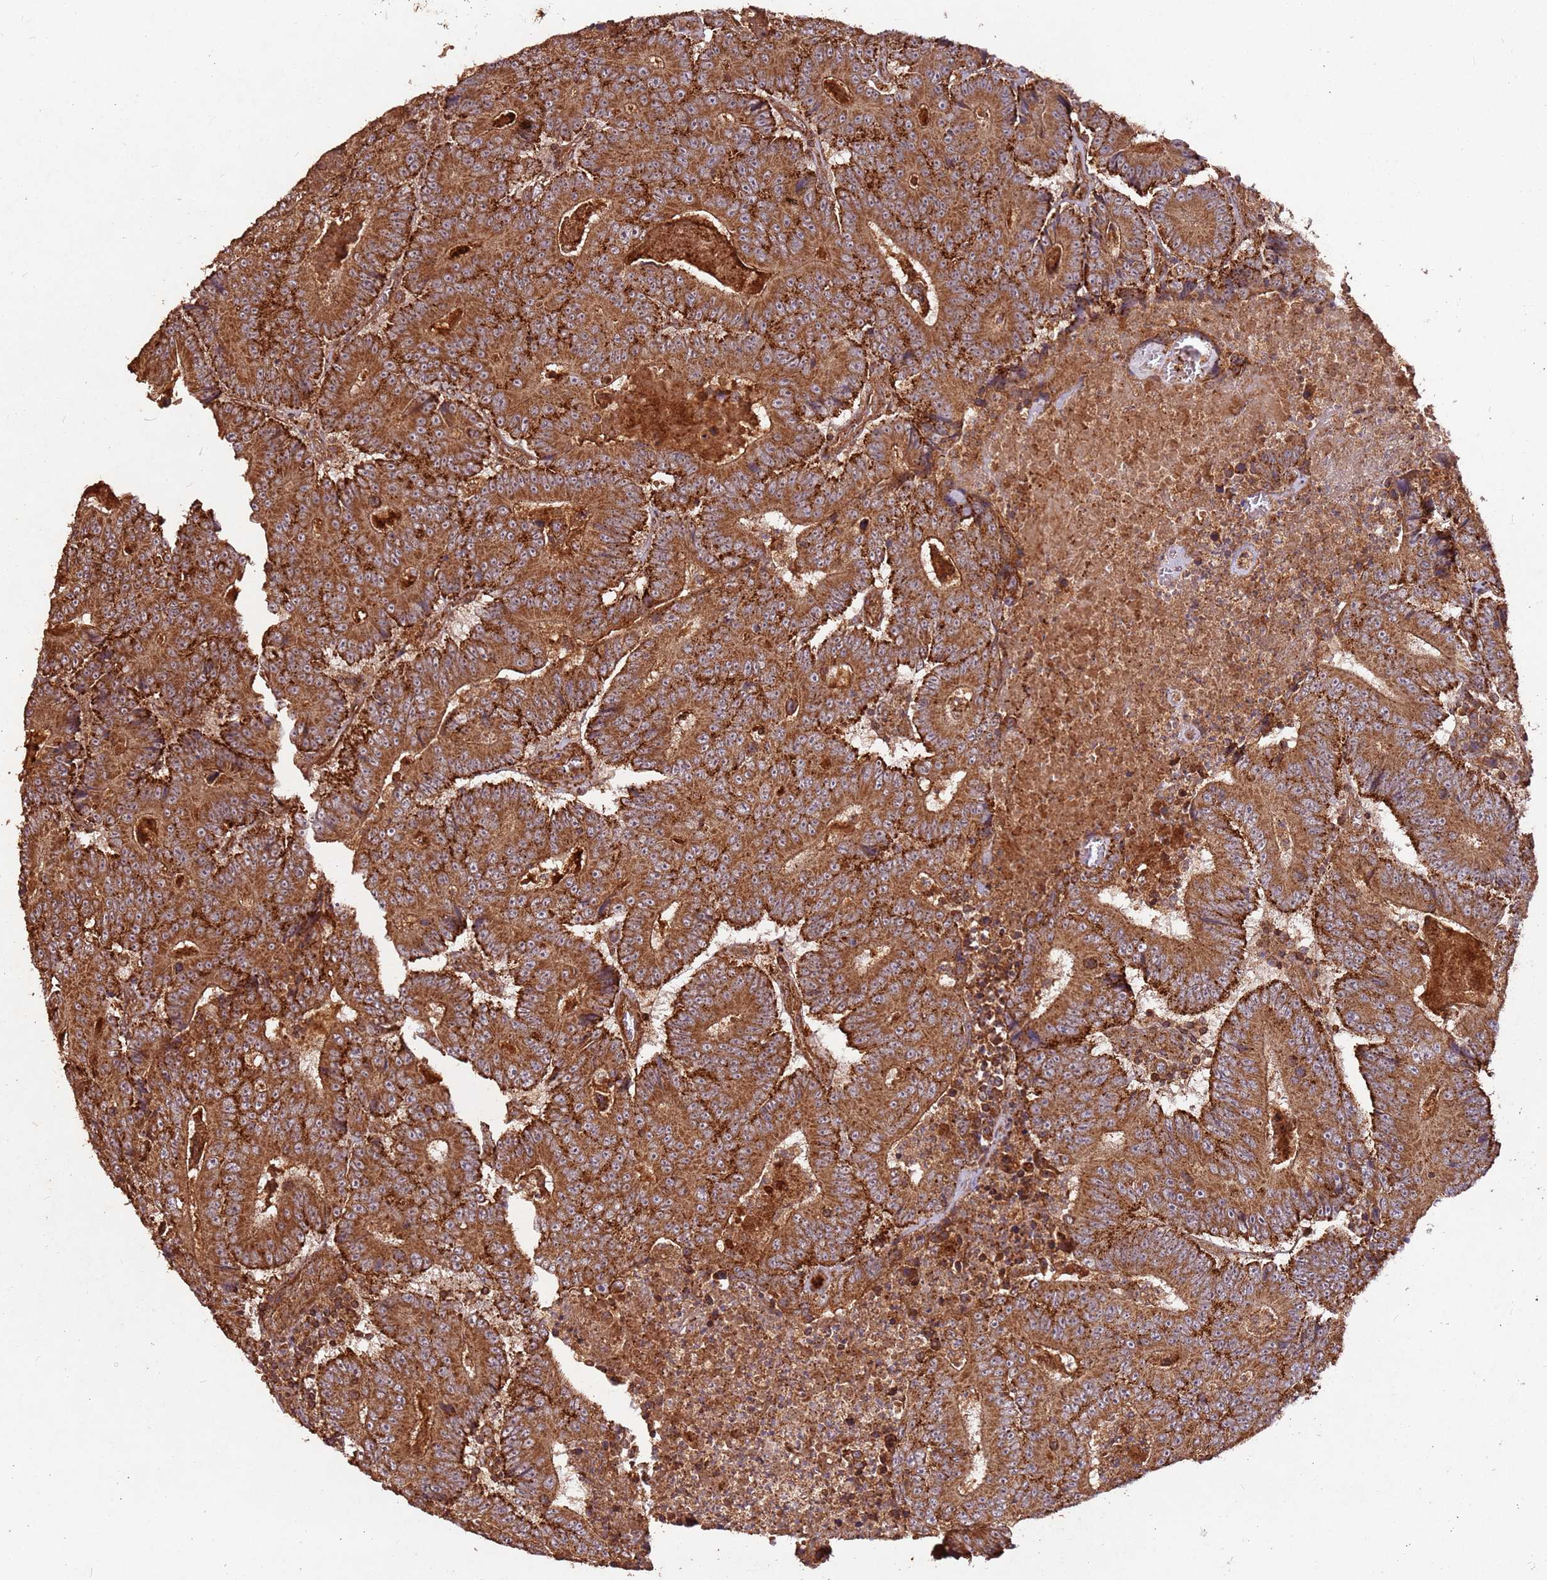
{"staining": {"intensity": "strong", "quantity": ">75%", "location": "cytoplasmic/membranous"}, "tissue": "colorectal cancer", "cell_type": "Tumor cells", "image_type": "cancer", "snomed": [{"axis": "morphology", "description": "Adenocarcinoma, NOS"}, {"axis": "topography", "description": "Colon"}], "caption": "Tumor cells reveal high levels of strong cytoplasmic/membranous expression in about >75% of cells in human colorectal adenocarcinoma.", "gene": "FAM186A", "patient": {"sex": "male", "age": 83}}